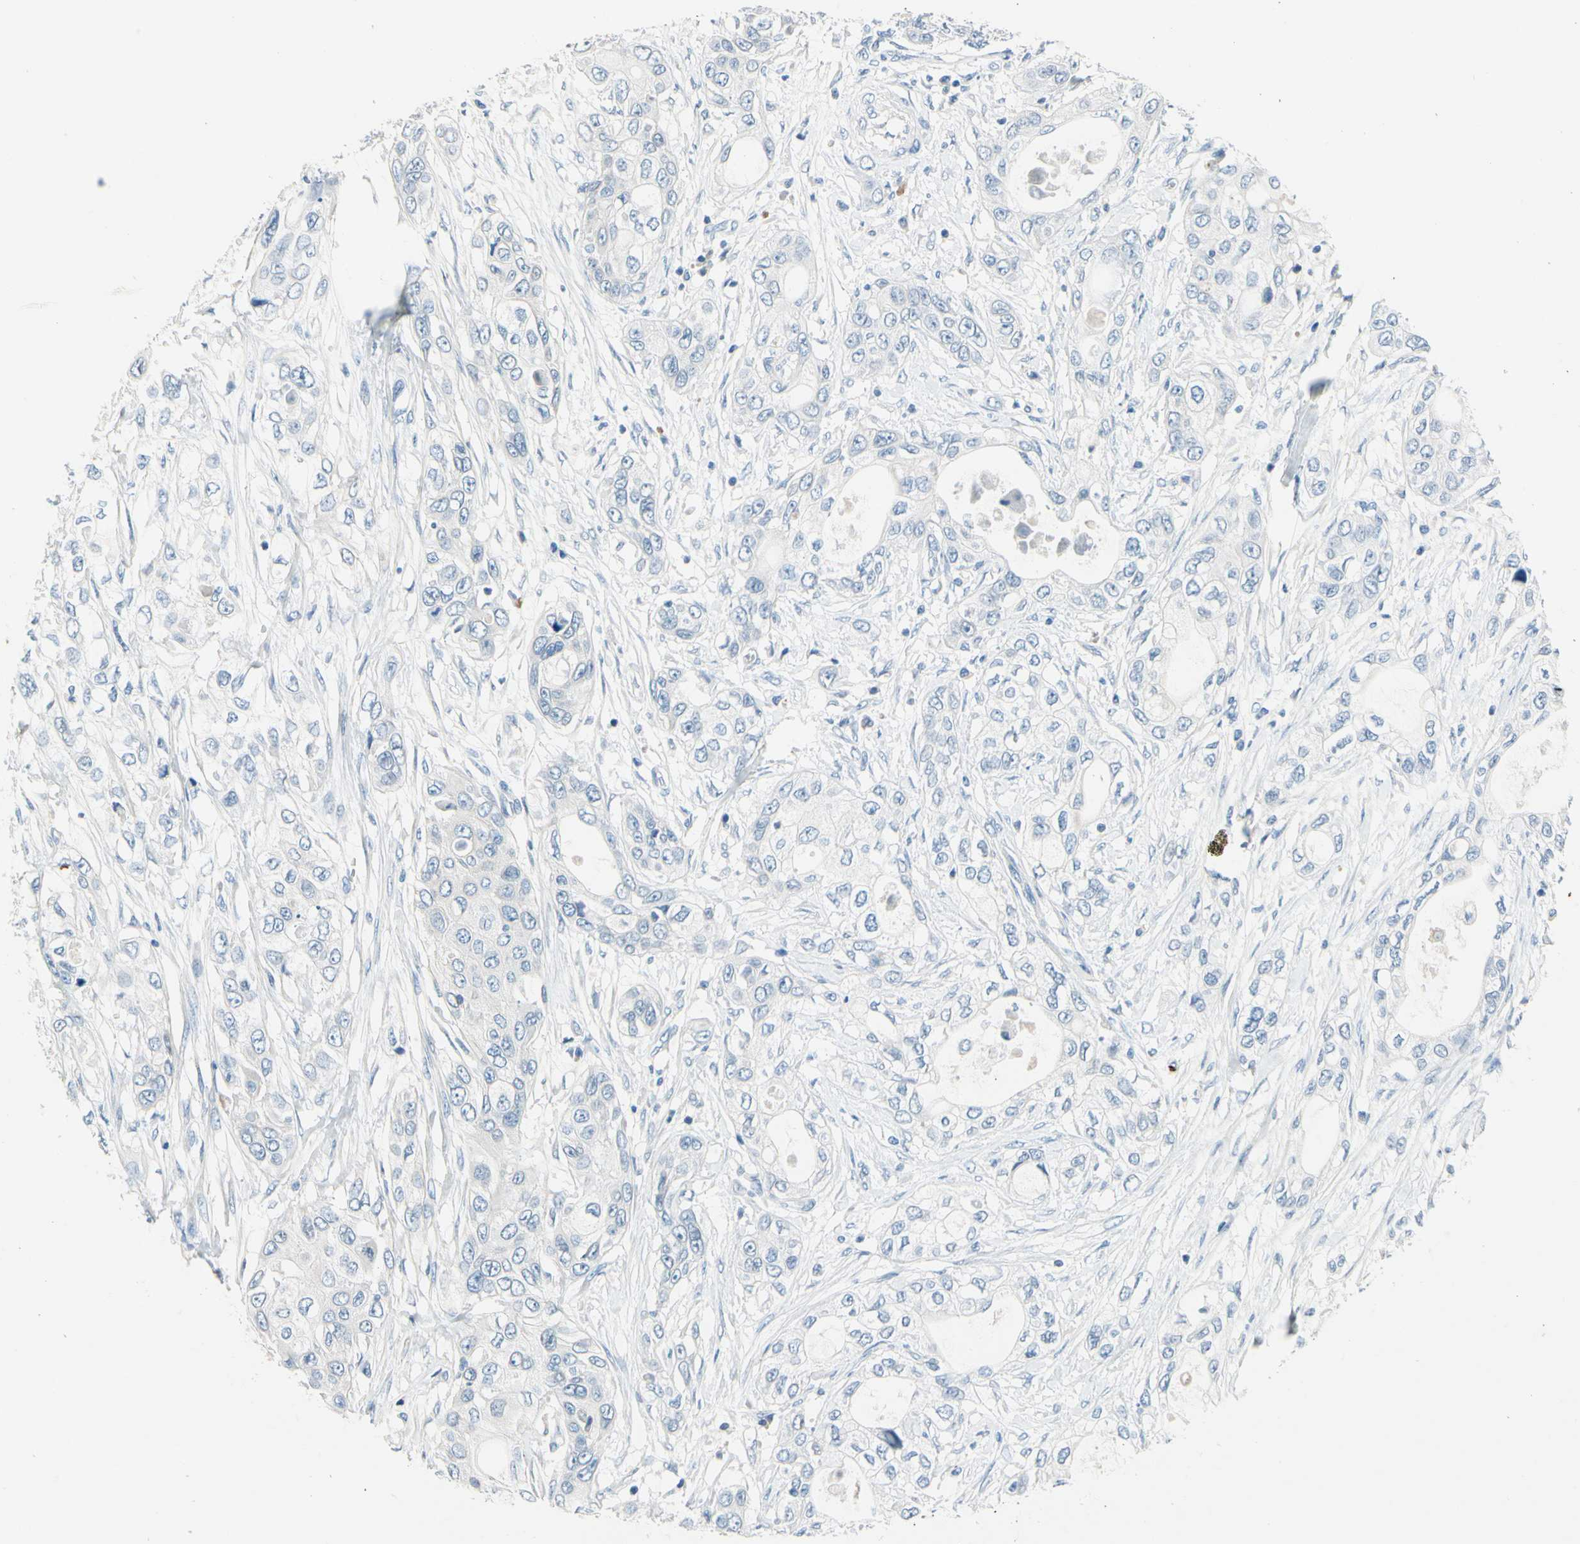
{"staining": {"intensity": "negative", "quantity": "none", "location": "none"}, "tissue": "pancreatic cancer", "cell_type": "Tumor cells", "image_type": "cancer", "snomed": [{"axis": "morphology", "description": "Adenocarcinoma, NOS"}, {"axis": "topography", "description": "Pancreas"}], "caption": "IHC photomicrograph of human adenocarcinoma (pancreatic) stained for a protein (brown), which exhibits no expression in tumor cells.", "gene": "CNDP1", "patient": {"sex": "female", "age": 70}}